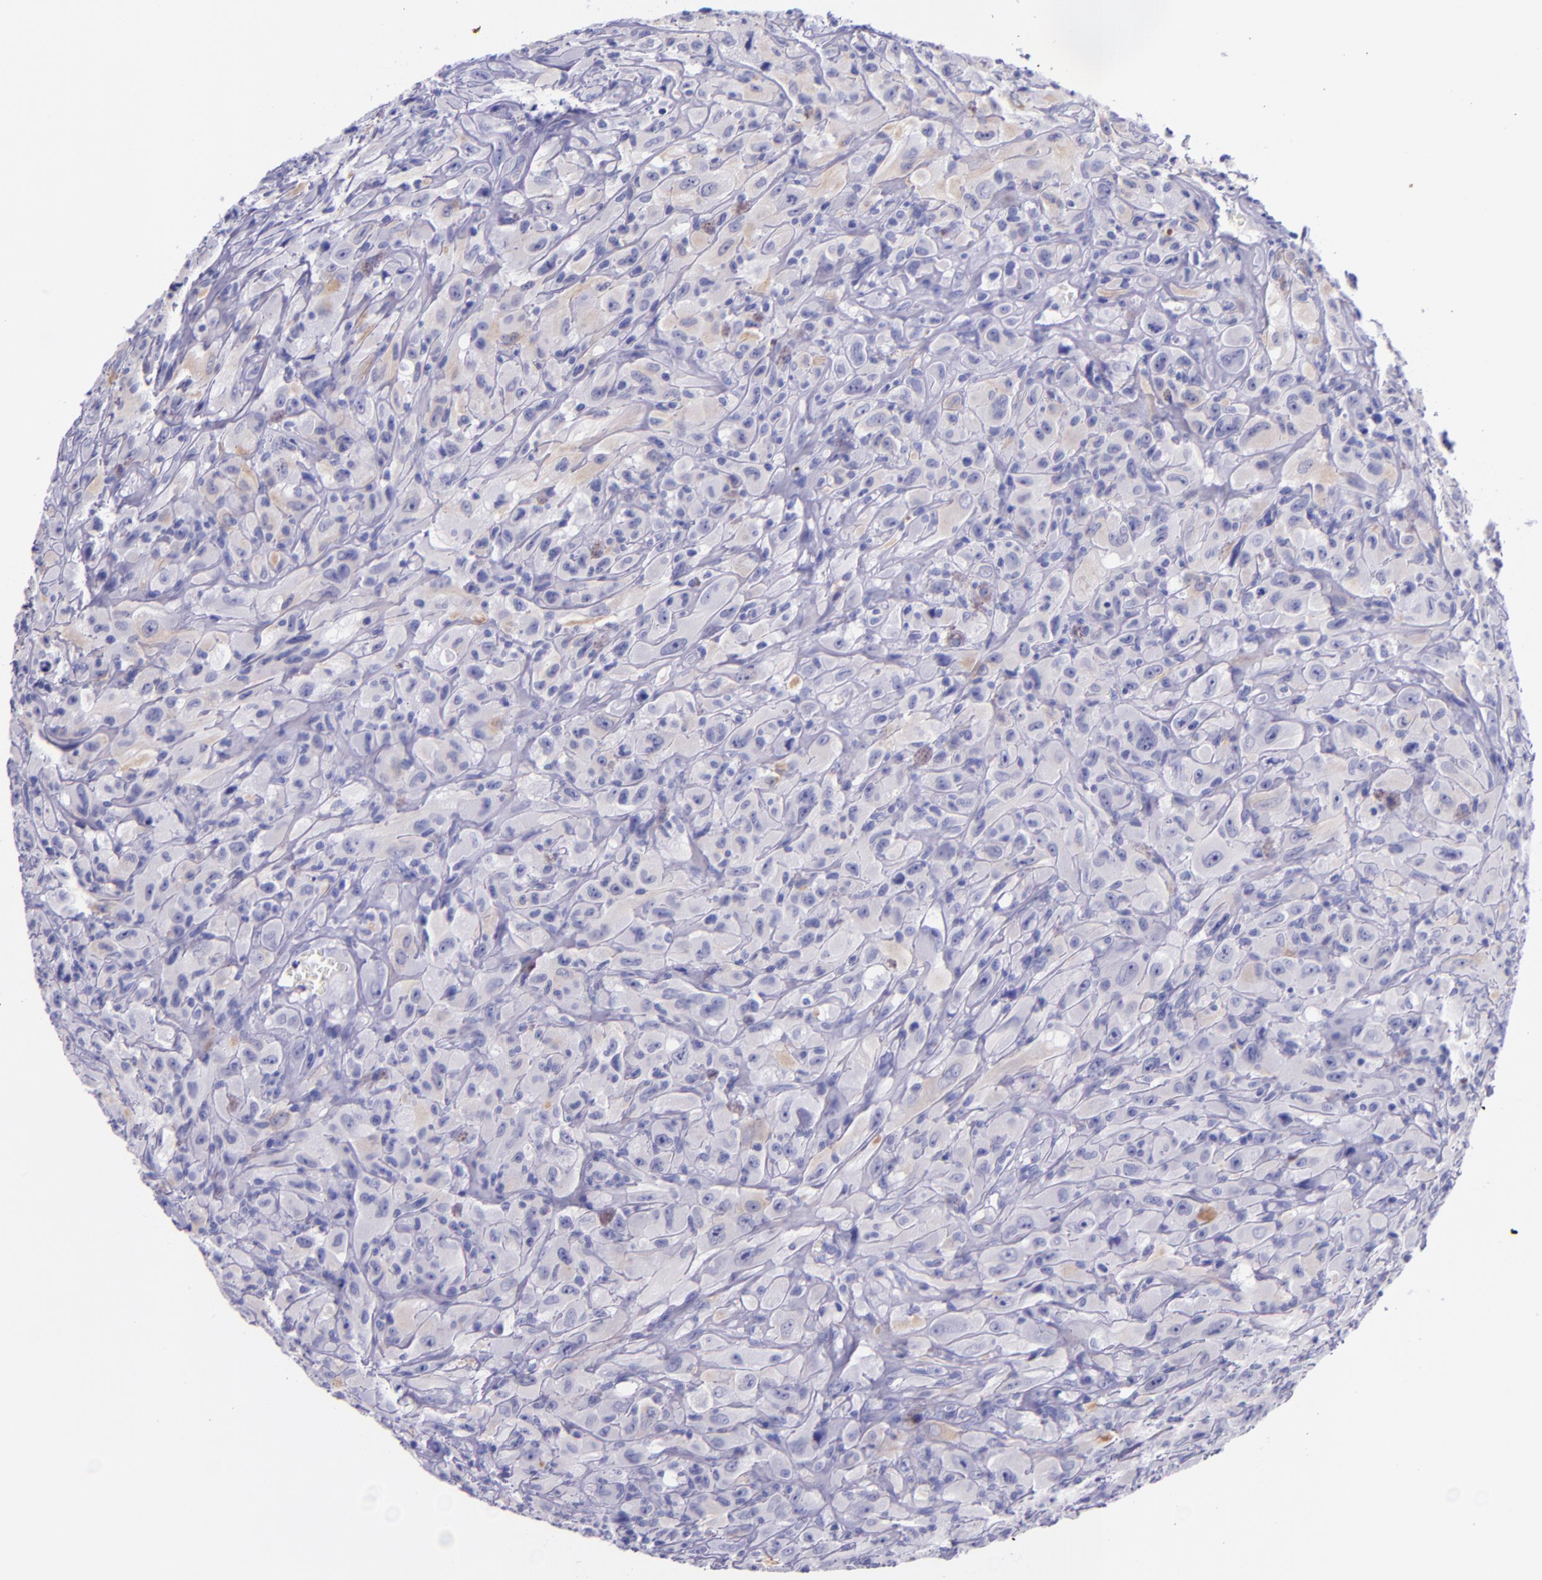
{"staining": {"intensity": "negative", "quantity": "none", "location": "none"}, "tissue": "glioma", "cell_type": "Tumor cells", "image_type": "cancer", "snomed": [{"axis": "morphology", "description": "Glioma, malignant, High grade"}, {"axis": "topography", "description": "Brain"}], "caption": "A high-resolution histopathology image shows IHC staining of glioma, which demonstrates no significant expression in tumor cells.", "gene": "KRT4", "patient": {"sex": "male", "age": 48}}